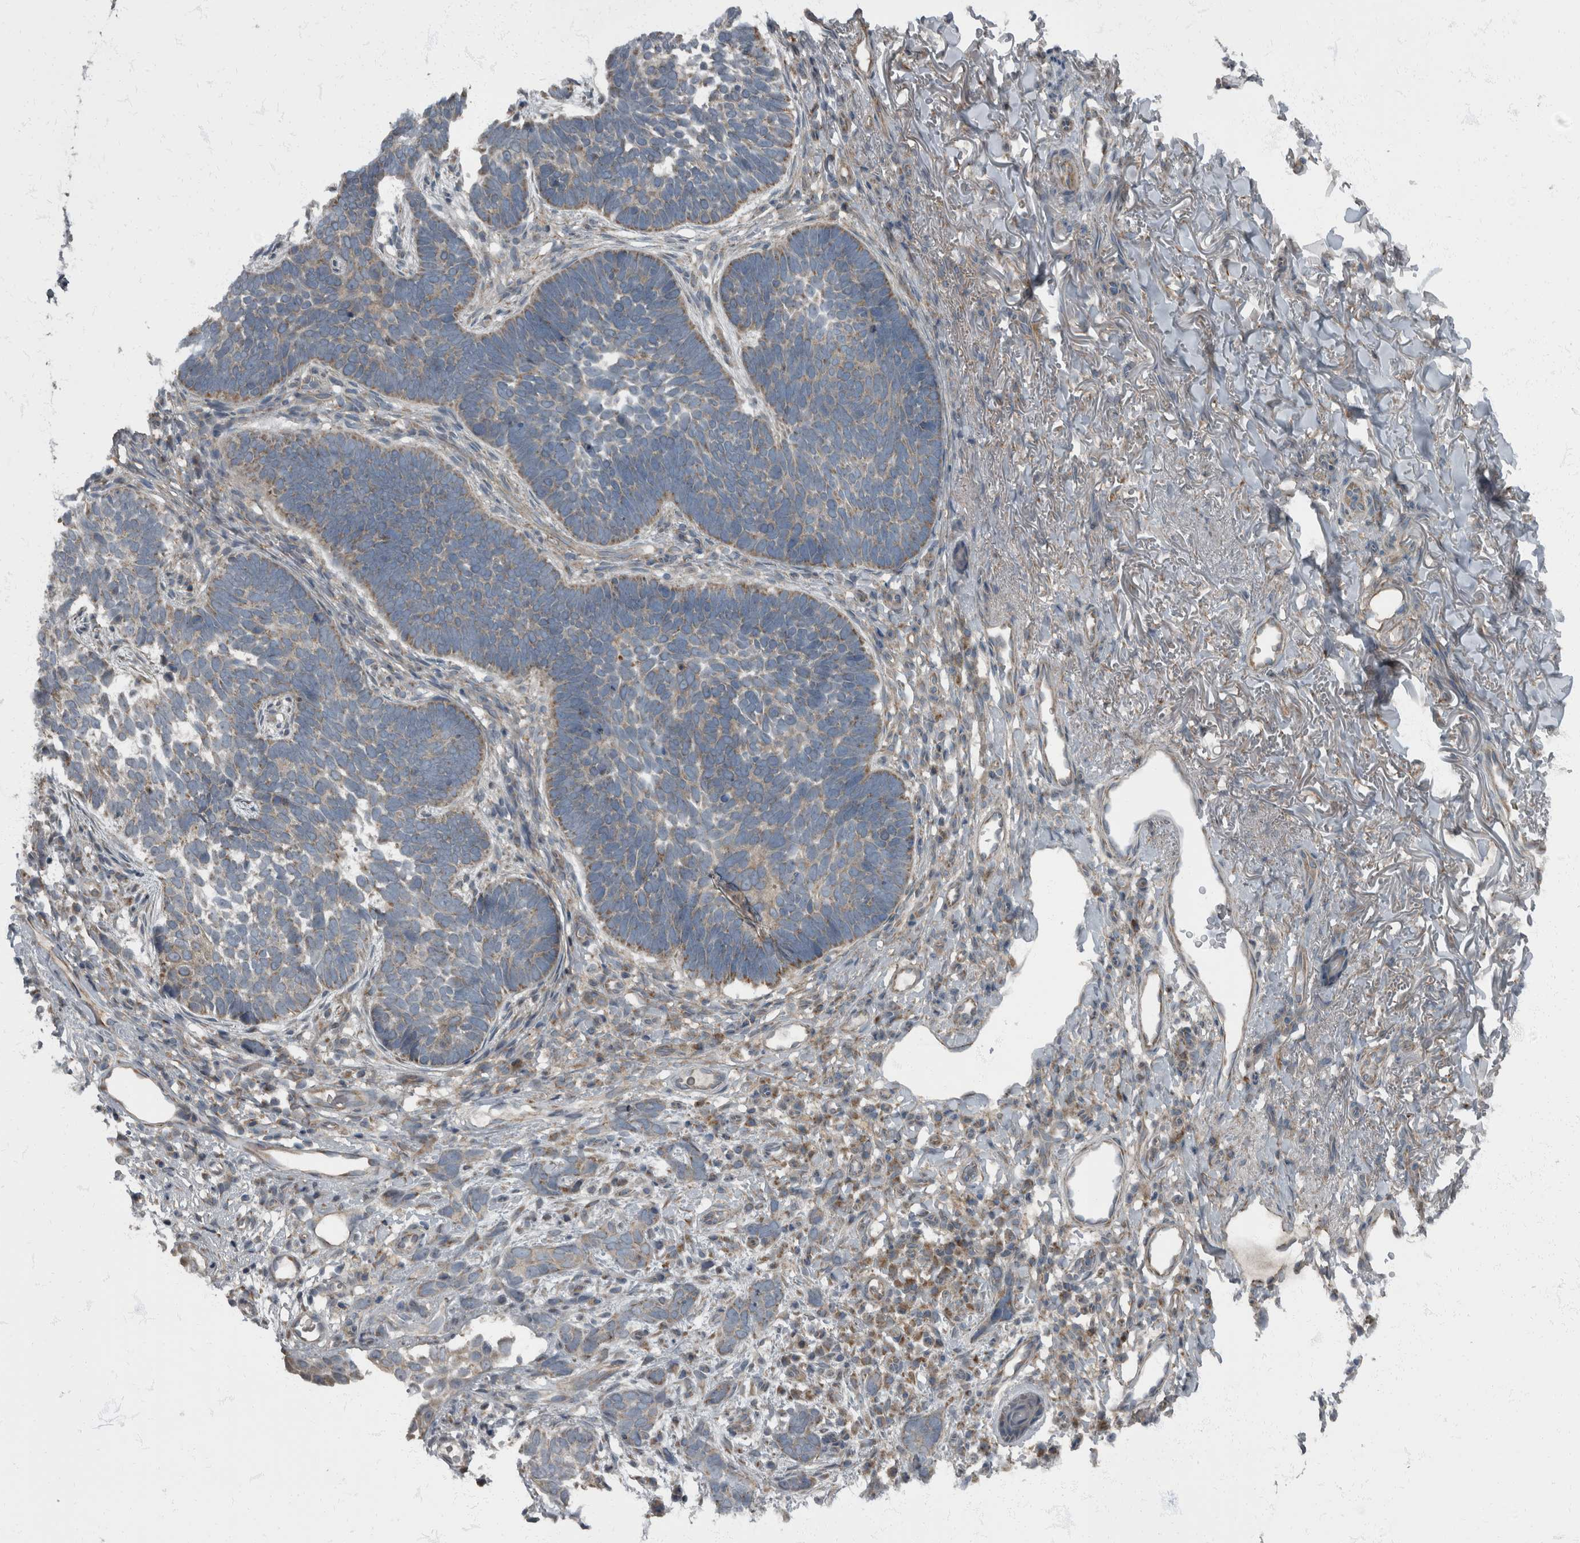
{"staining": {"intensity": "weak", "quantity": "<25%", "location": "cytoplasmic/membranous"}, "tissue": "skin cancer", "cell_type": "Tumor cells", "image_type": "cancer", "snomed": [{"axis": "morphology", "description": "Normal tissue, NOS"}, {"axis": "morphology", "description": "Basal cell carcinoma"}, {"axis": "topography", "description": "Skin"}], "caption": "Immunohistochemical staining of skin basal cell carcinoma shows no significant staining in tumor cells.", "gene": "RABGGTB", "patient": {"sex": "male", "age": 77}}